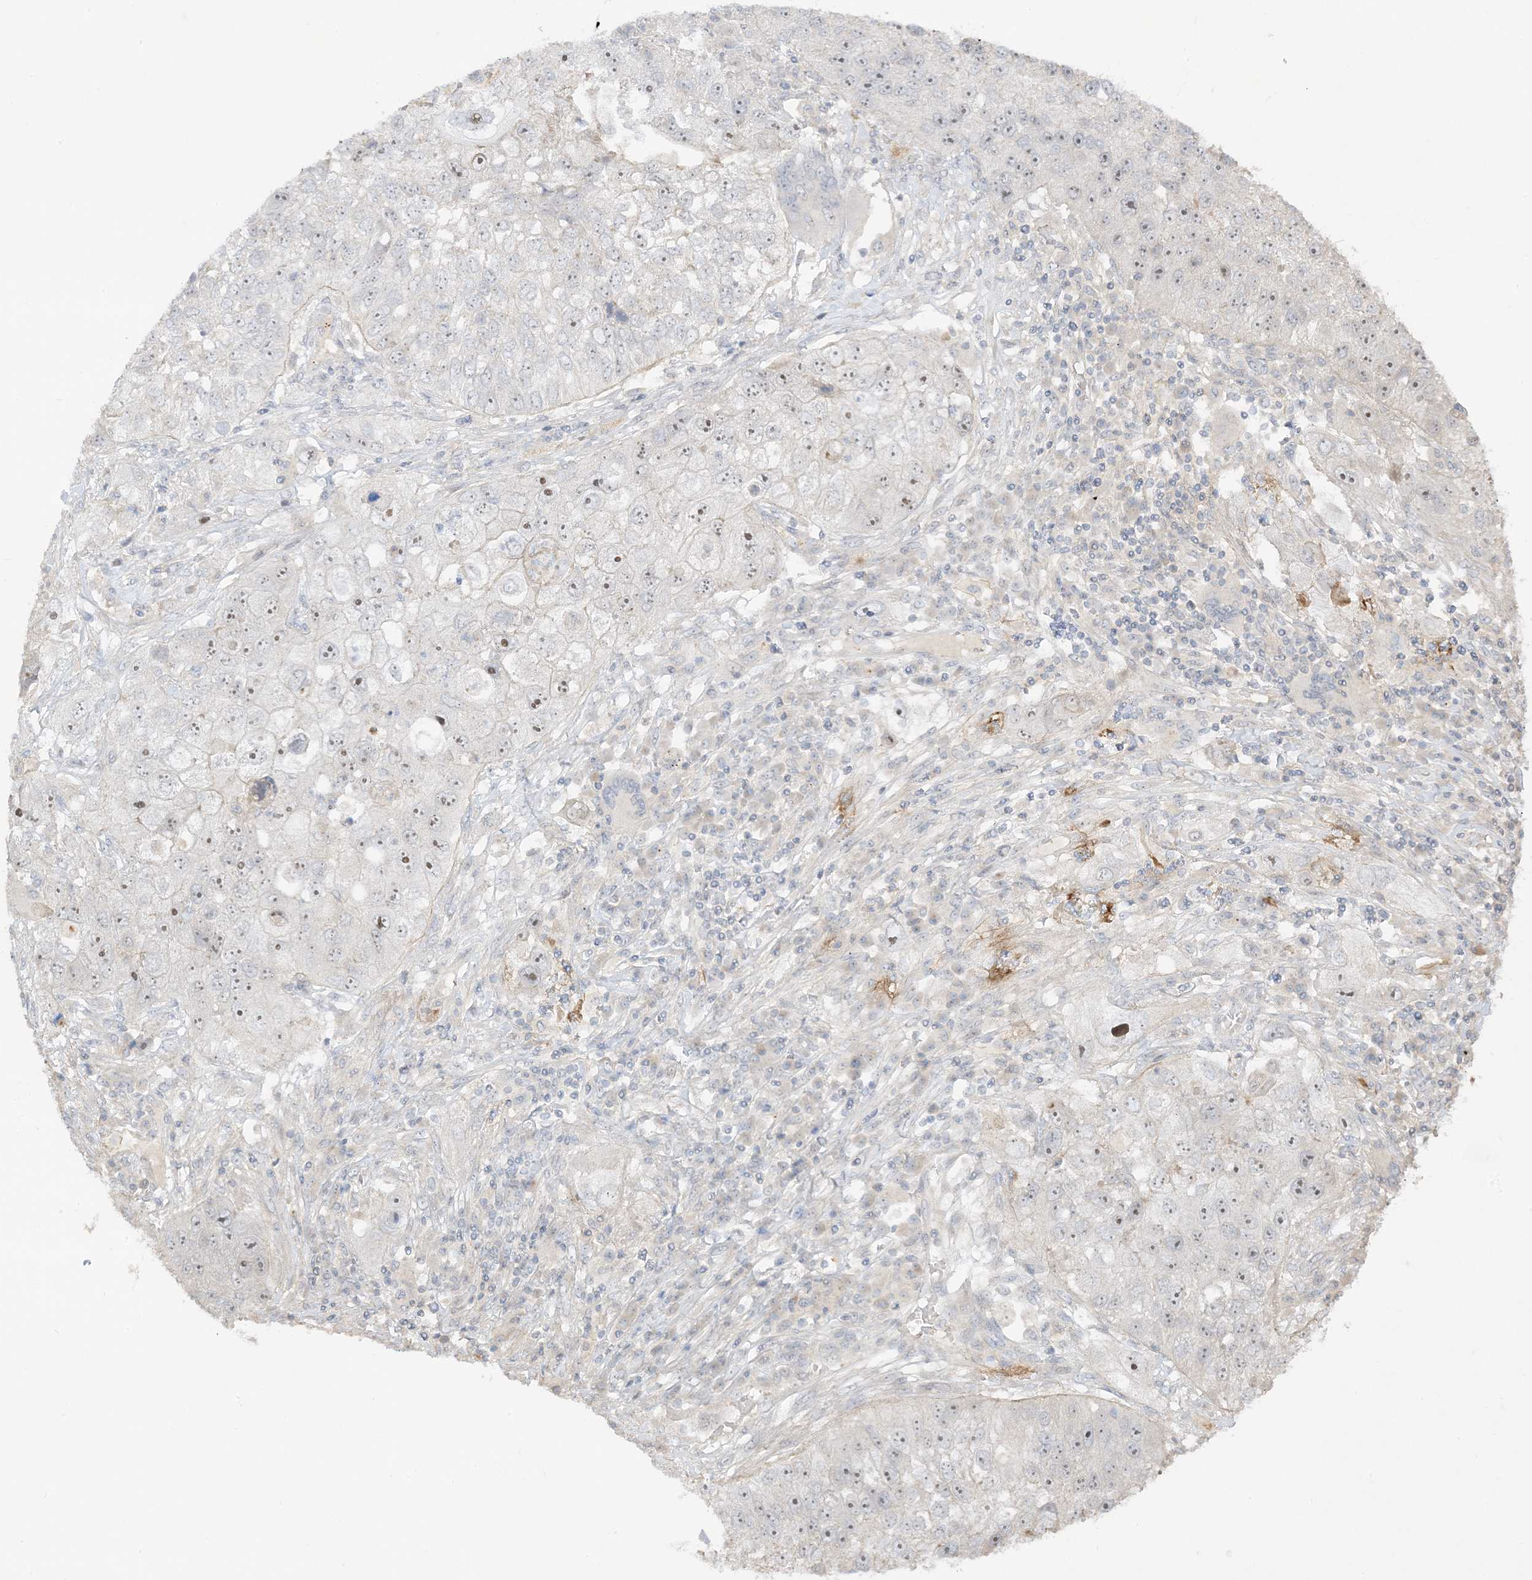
{"staining": {"intensity": "moderate", "quantity": "25%-75%", "location": "nuclear"}, "tissue": "lung cancer", "cell_type": "Tumor cells", "image_type": "cancer", "snomed": [{"axis": "morphology", "description": "Squamous cell carcinoma, NOS"}, {"axis": "topography", "description": "Lung"}], "caption": "Human lung cancer (squamous cell carcinoma) stained for a protein (brown) displays moderate nuclear positive staining in about 25%-75% of tumor cells.", "gene": "ETAA1", "patient": {"sex": "male", "age": 61}}